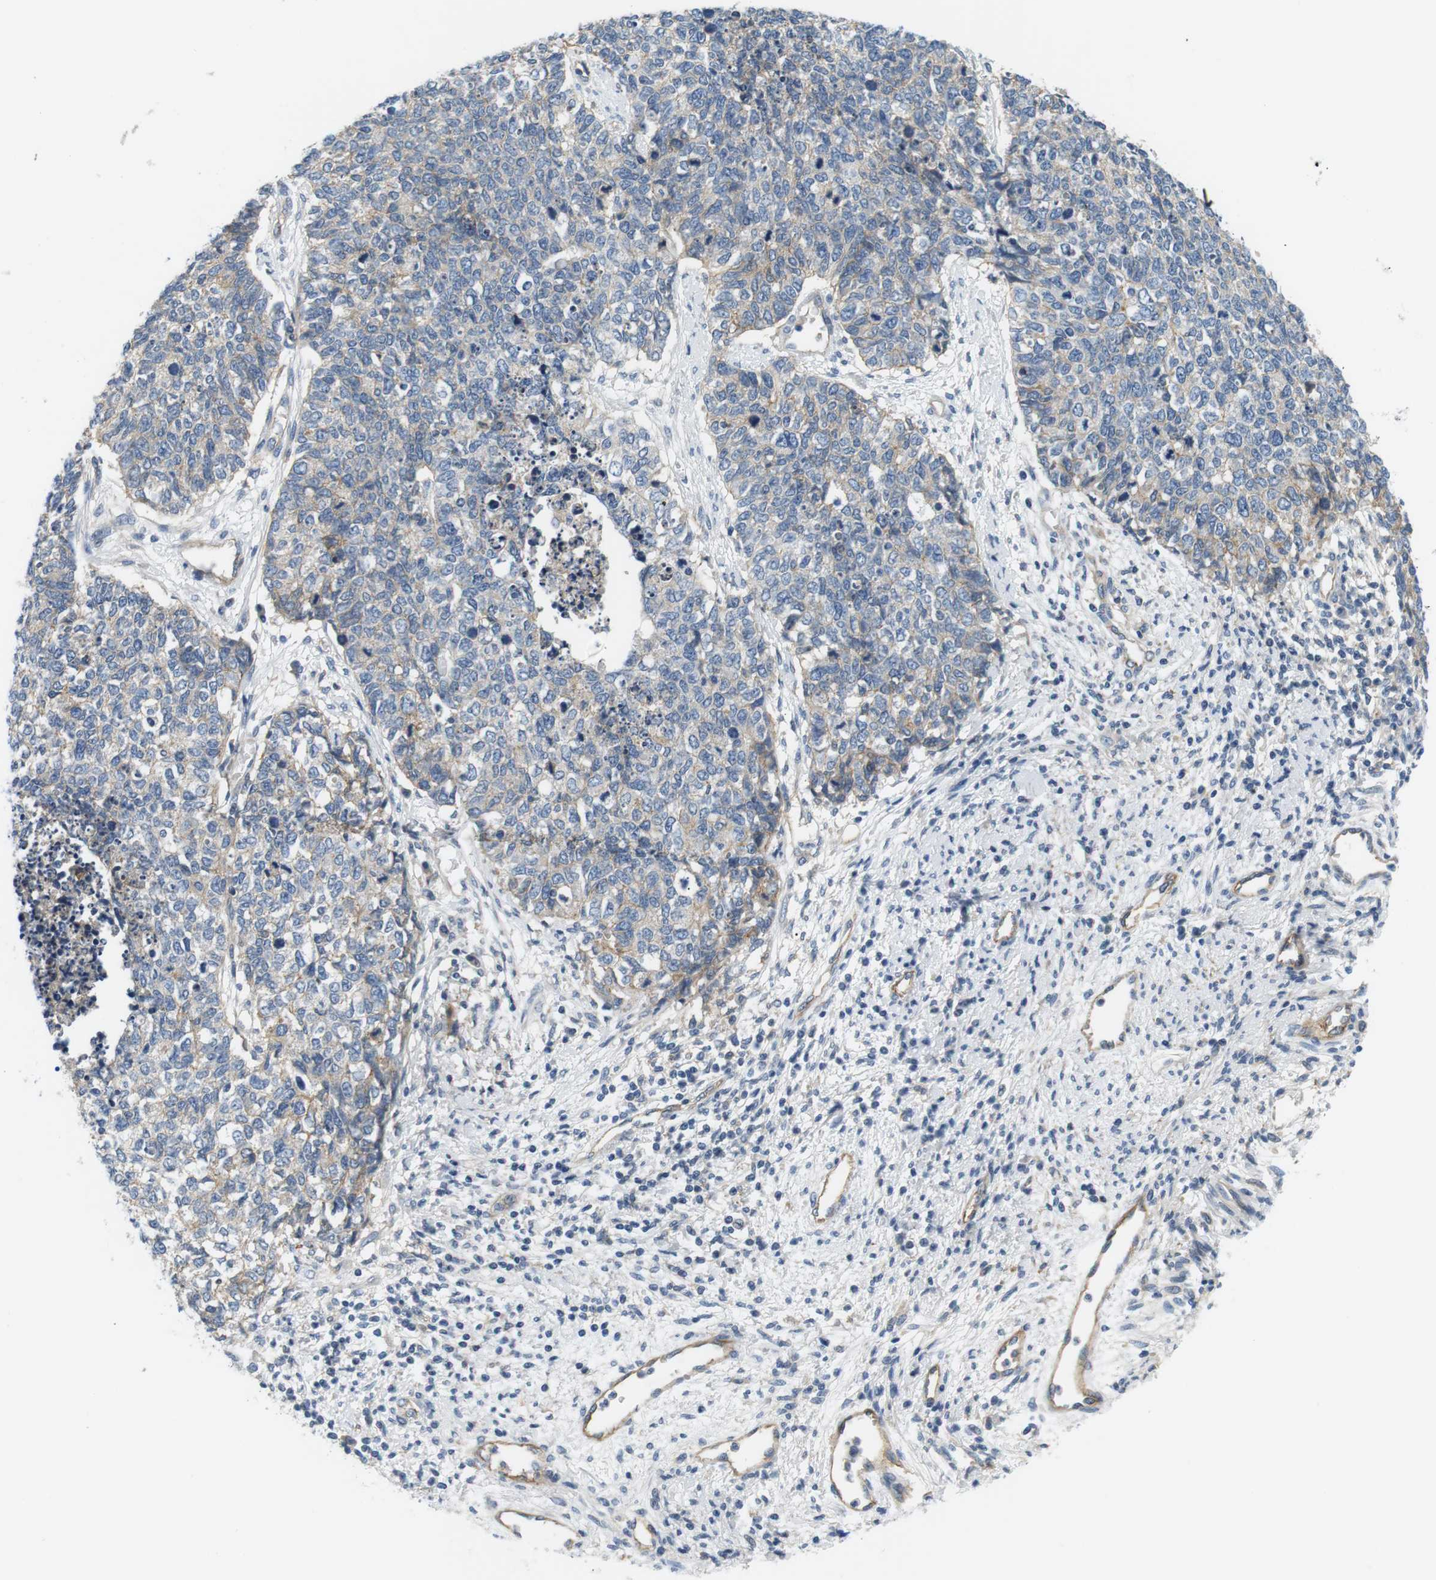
{"staining": {"intensity": "weak", "quantity": "<25%", "location": "cytoplasmic/membranous"}, "tissue": "cervical cancer", "cell_type": "Tumor cells", "image_type": "cancer", "snomed": [{"axis": "morphology", "description": "Squamous cell carcinoma, NOS"}, {"axis": "topography", "description": "Cervix"}], "caption": "Immunohistochemical staining of human squamous cell carcinoma (cervical) displays no significant staining in tumor cells.", "gene": "SLC30A1", "patient": {"sex": "female", "age": 63}}